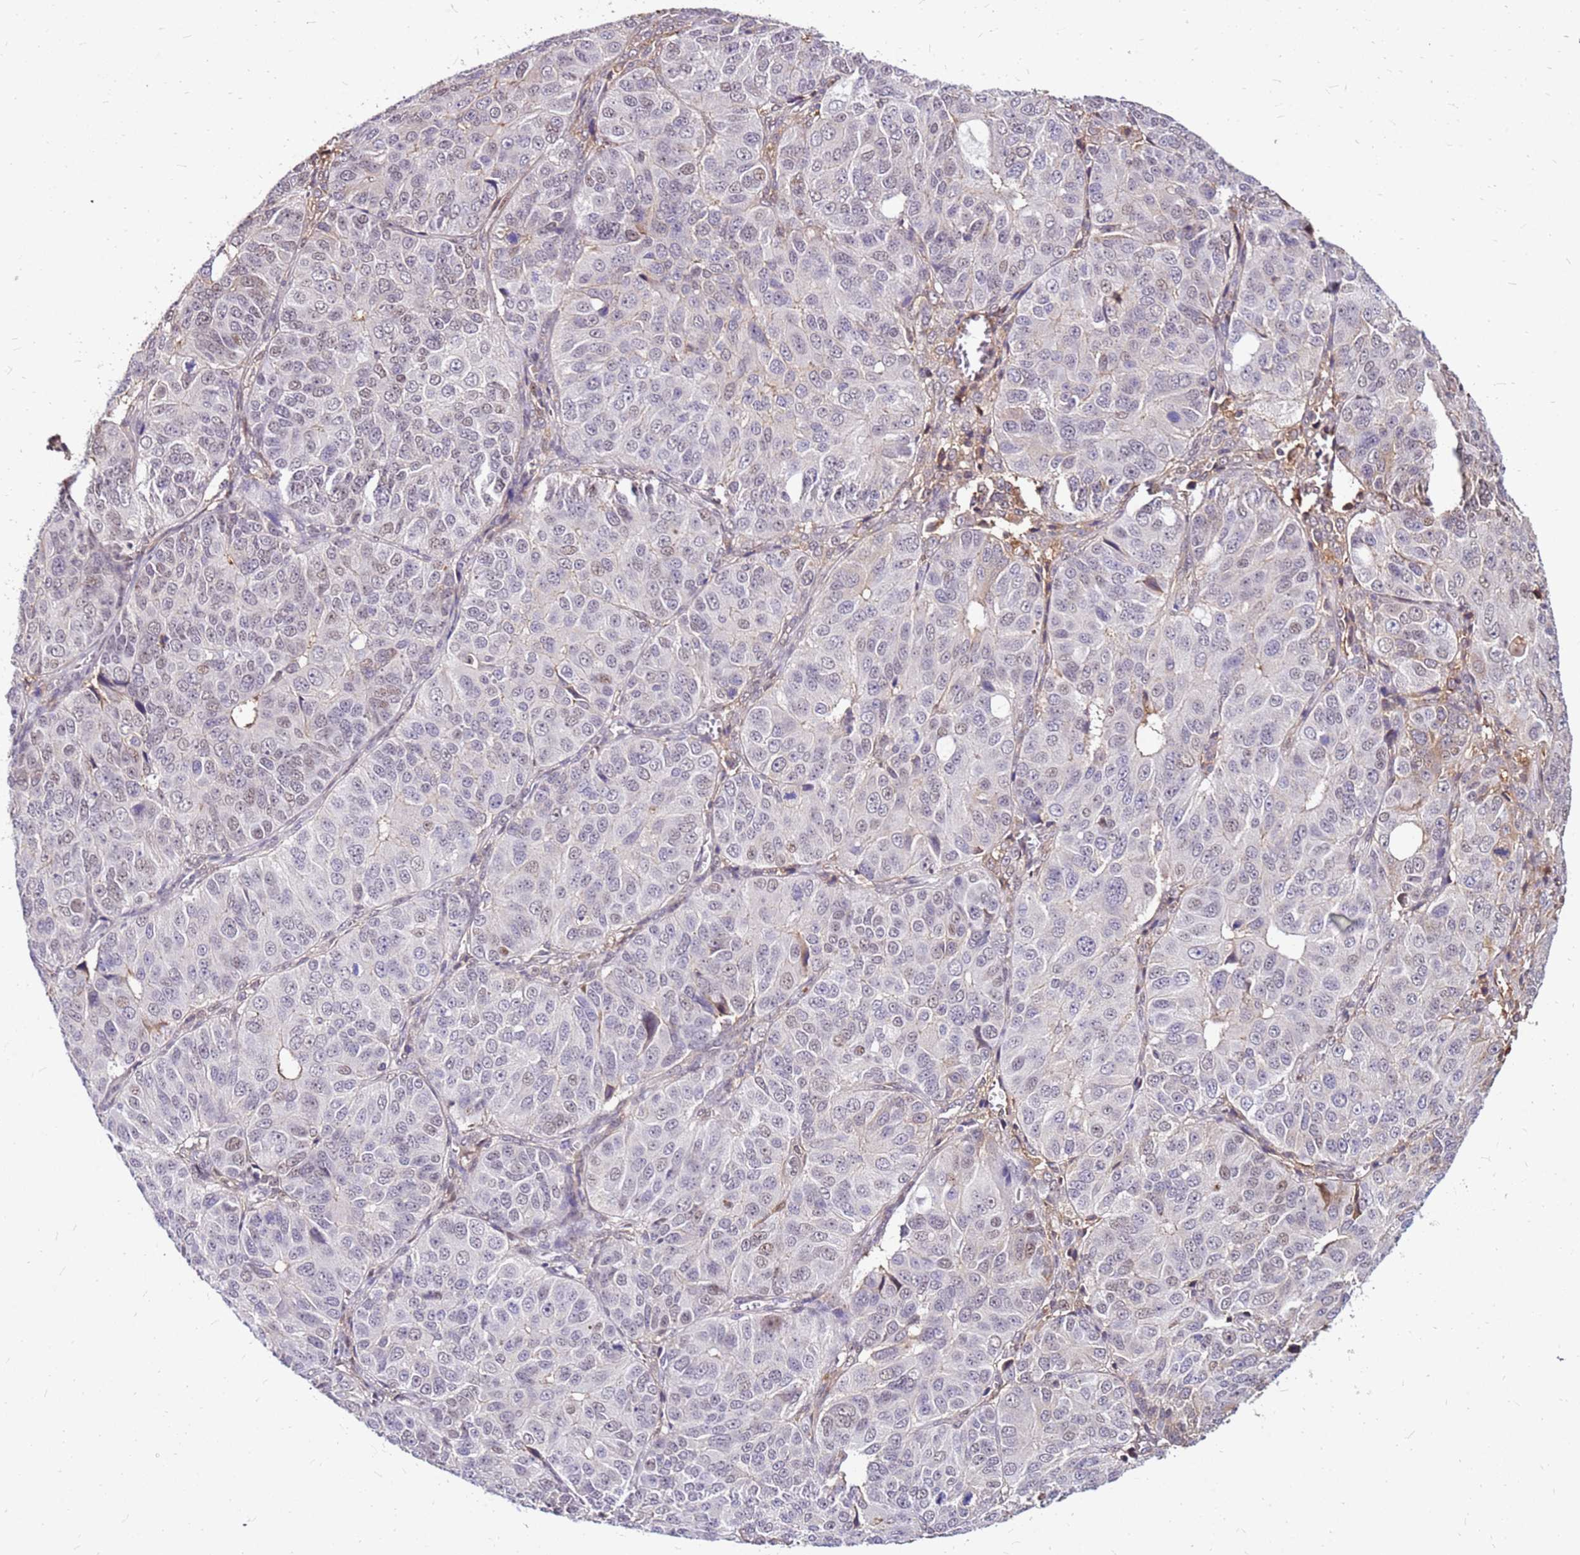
{"staining": {"intensity": "weak", "quantity": "<25%", "location": "nuclear"}, "tissue": "ovarian cancer", "cell_type": "Tumor cells", "image_type": "cancer", "snomed": [{"axis": "morphology", "description": "Carcinoma, endometroid"}, {"axis": "topography", "description": "Ovary"}], "caption": "The immunohistochemistry image has no significant expression in tumor cells of ovarian endometroid carcinoma tissue.", "gene": "ALDH1A3", "patient": {"sex": "female", "age": 51}}